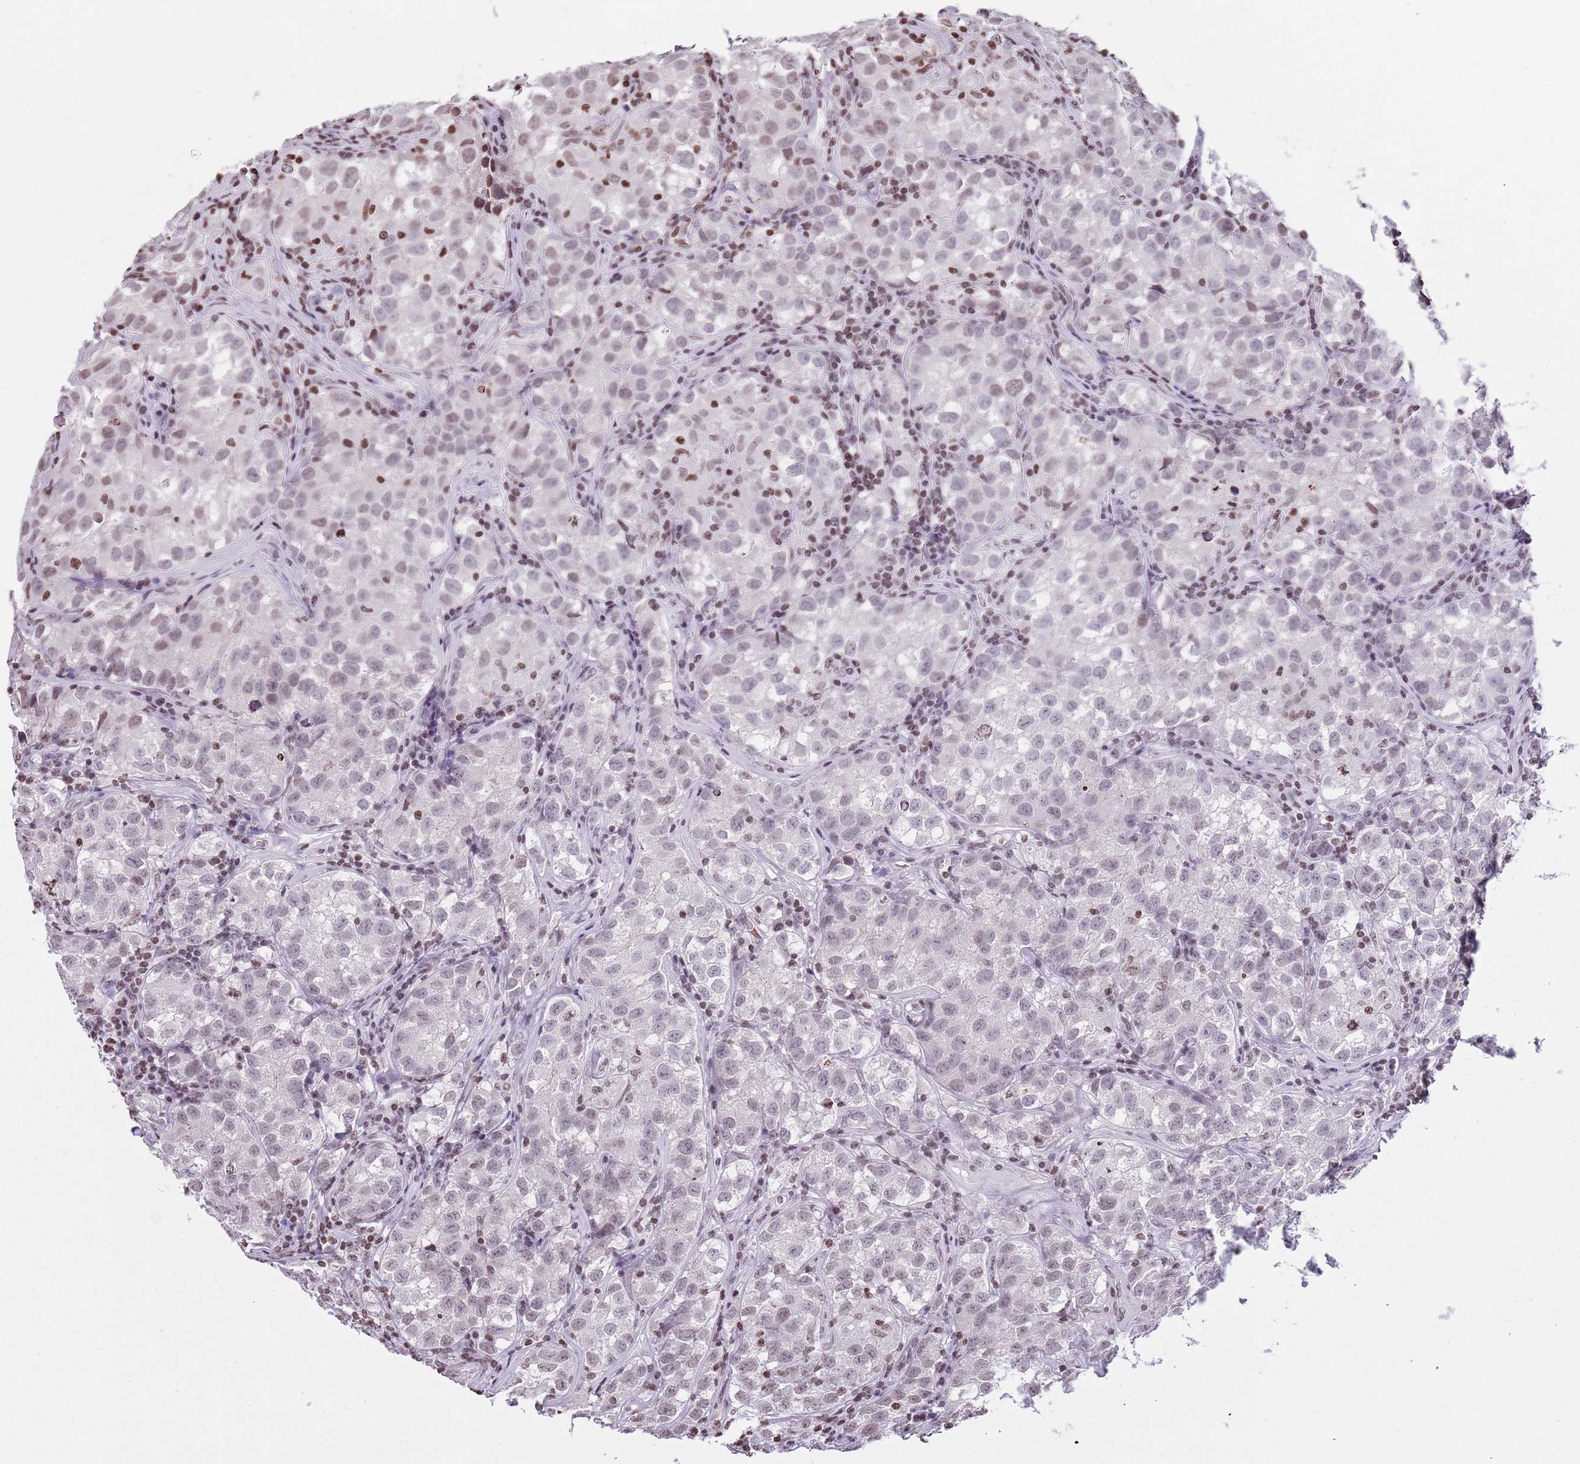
{"staining": {"intensity": "negative", "quantity": "none", "location": "none"}, "tissue": "testis cancer", "cell_type": "Tumor cells", "image_type": "cancer", "snomed": [{"axis": "morphology", "description": "Seminoma, NOS"}, {"axis": "morphology", "description": "Carcinoma, Embryonal, NOS"}, {"axis": "topography", "description": "Testis"}], "caption": "High magnification brightfield microscopy of seminoma (testis) stained with DAB (3,3'-diaminobenzidine) (brown) and counterstained with hematoxylin (blue): tumor cells show no significant staining.", "gene": "KPNA3", "patient": {"sex": "male", "age": 43}}